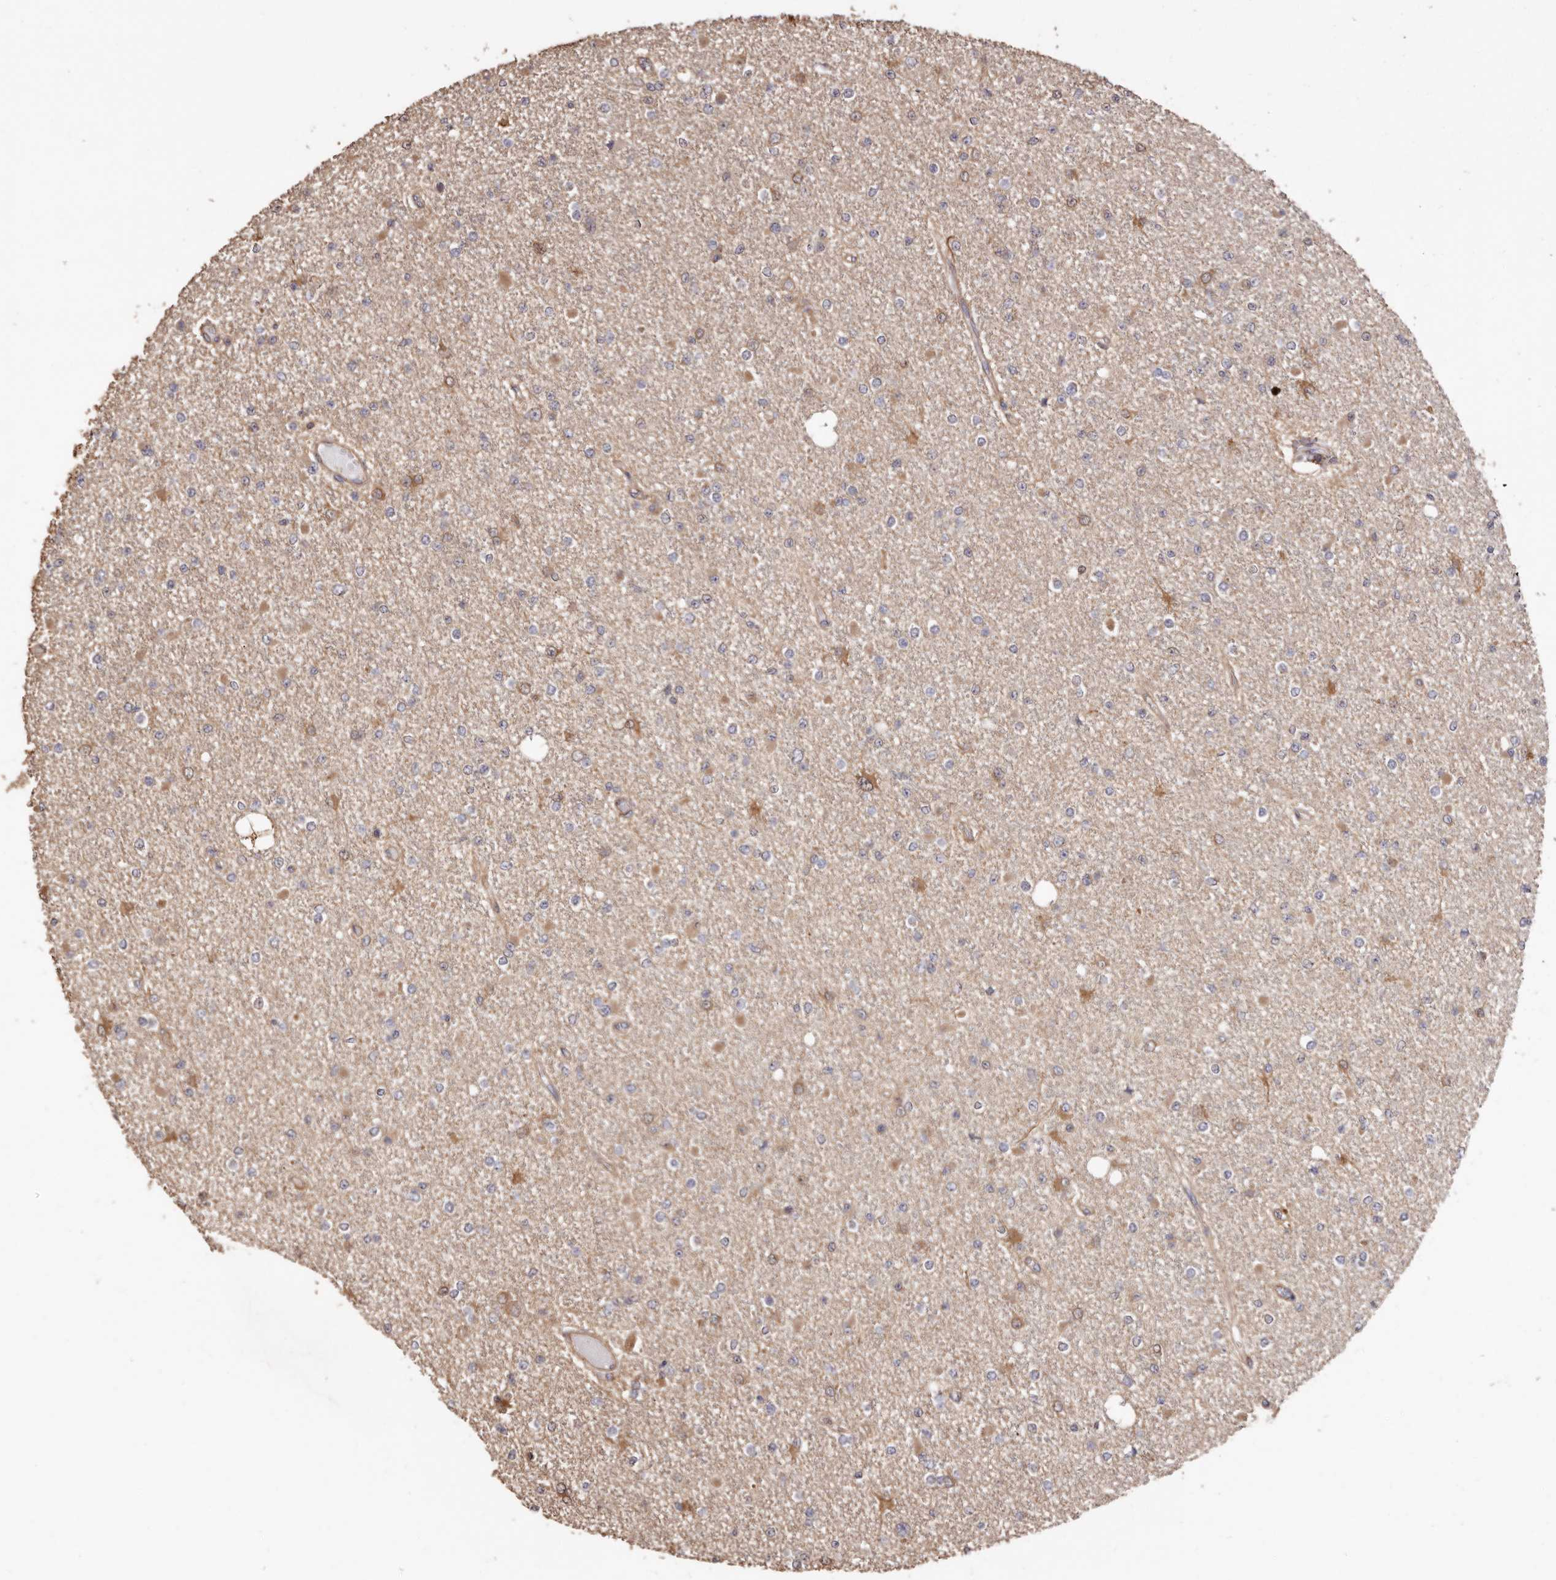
{"staining": {"intensity": "negative", "quantity": "none", "location": "none"}, "tissue": "glioma", "cell_type": "Tumor cells", "image_type": "cancer", "snomed": [{"axis": "morphology", "description": "Glioma, malignant, Low grade"}, {"axis": "topography", "description": "Brain"}], "caption": "A histopathology image of human glioma is negative for staining in tumor cells.", "gene": "COQ8B", "patient": {"sex": "female", "age": 22}}